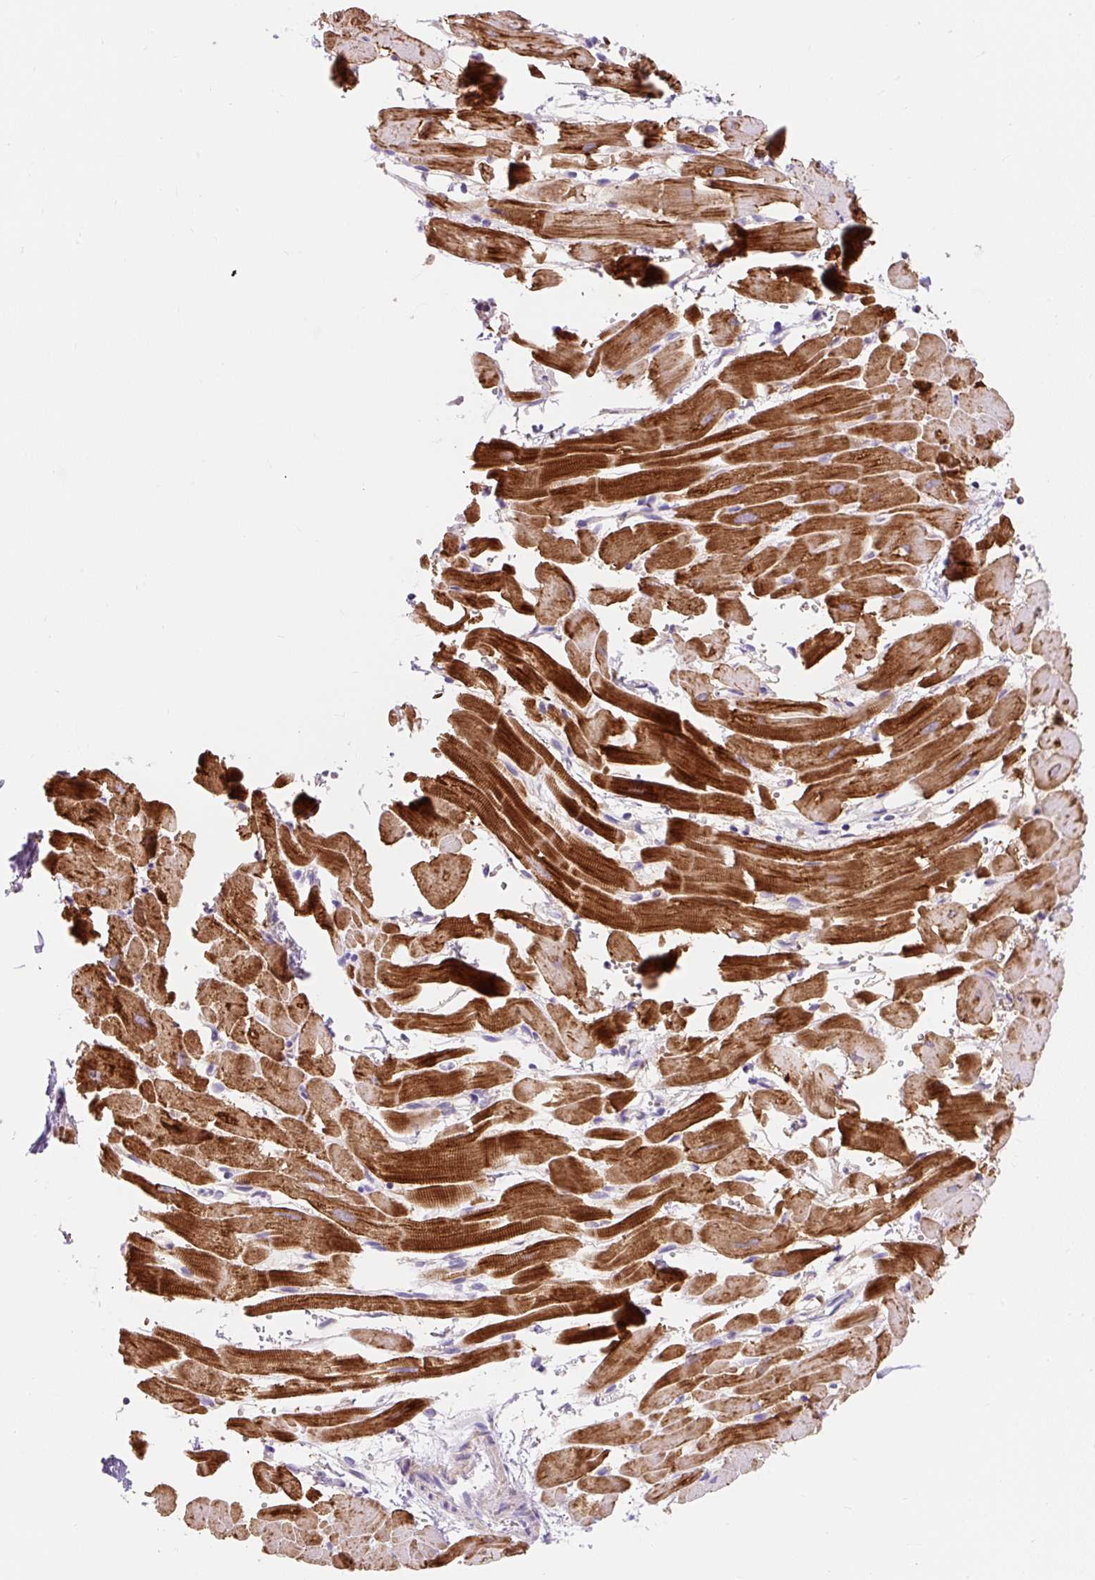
{"staining": {"intensity": "strong", "quantity": ">75%", "location": "cytoplasmic/membranous"}, "tissue": "heart muscle", "cell_type": "Cardiomyocytes", "image_type": "normal", "snomed": [{"axis": "morphology", "description": "Normal tissue, NOS"}, {"axis": "topography", "description": "Heart"}], "caption": "DAB (3,3'-diaminobenzidine) immunohistochemical staining of unremarkable human heart muscle displays strong cytoplasmic/membranous protein staining in about >75% of cardiomyocytes.", "gene": "PMAIP1", "patient": {"sex": "male", "age": 37}}